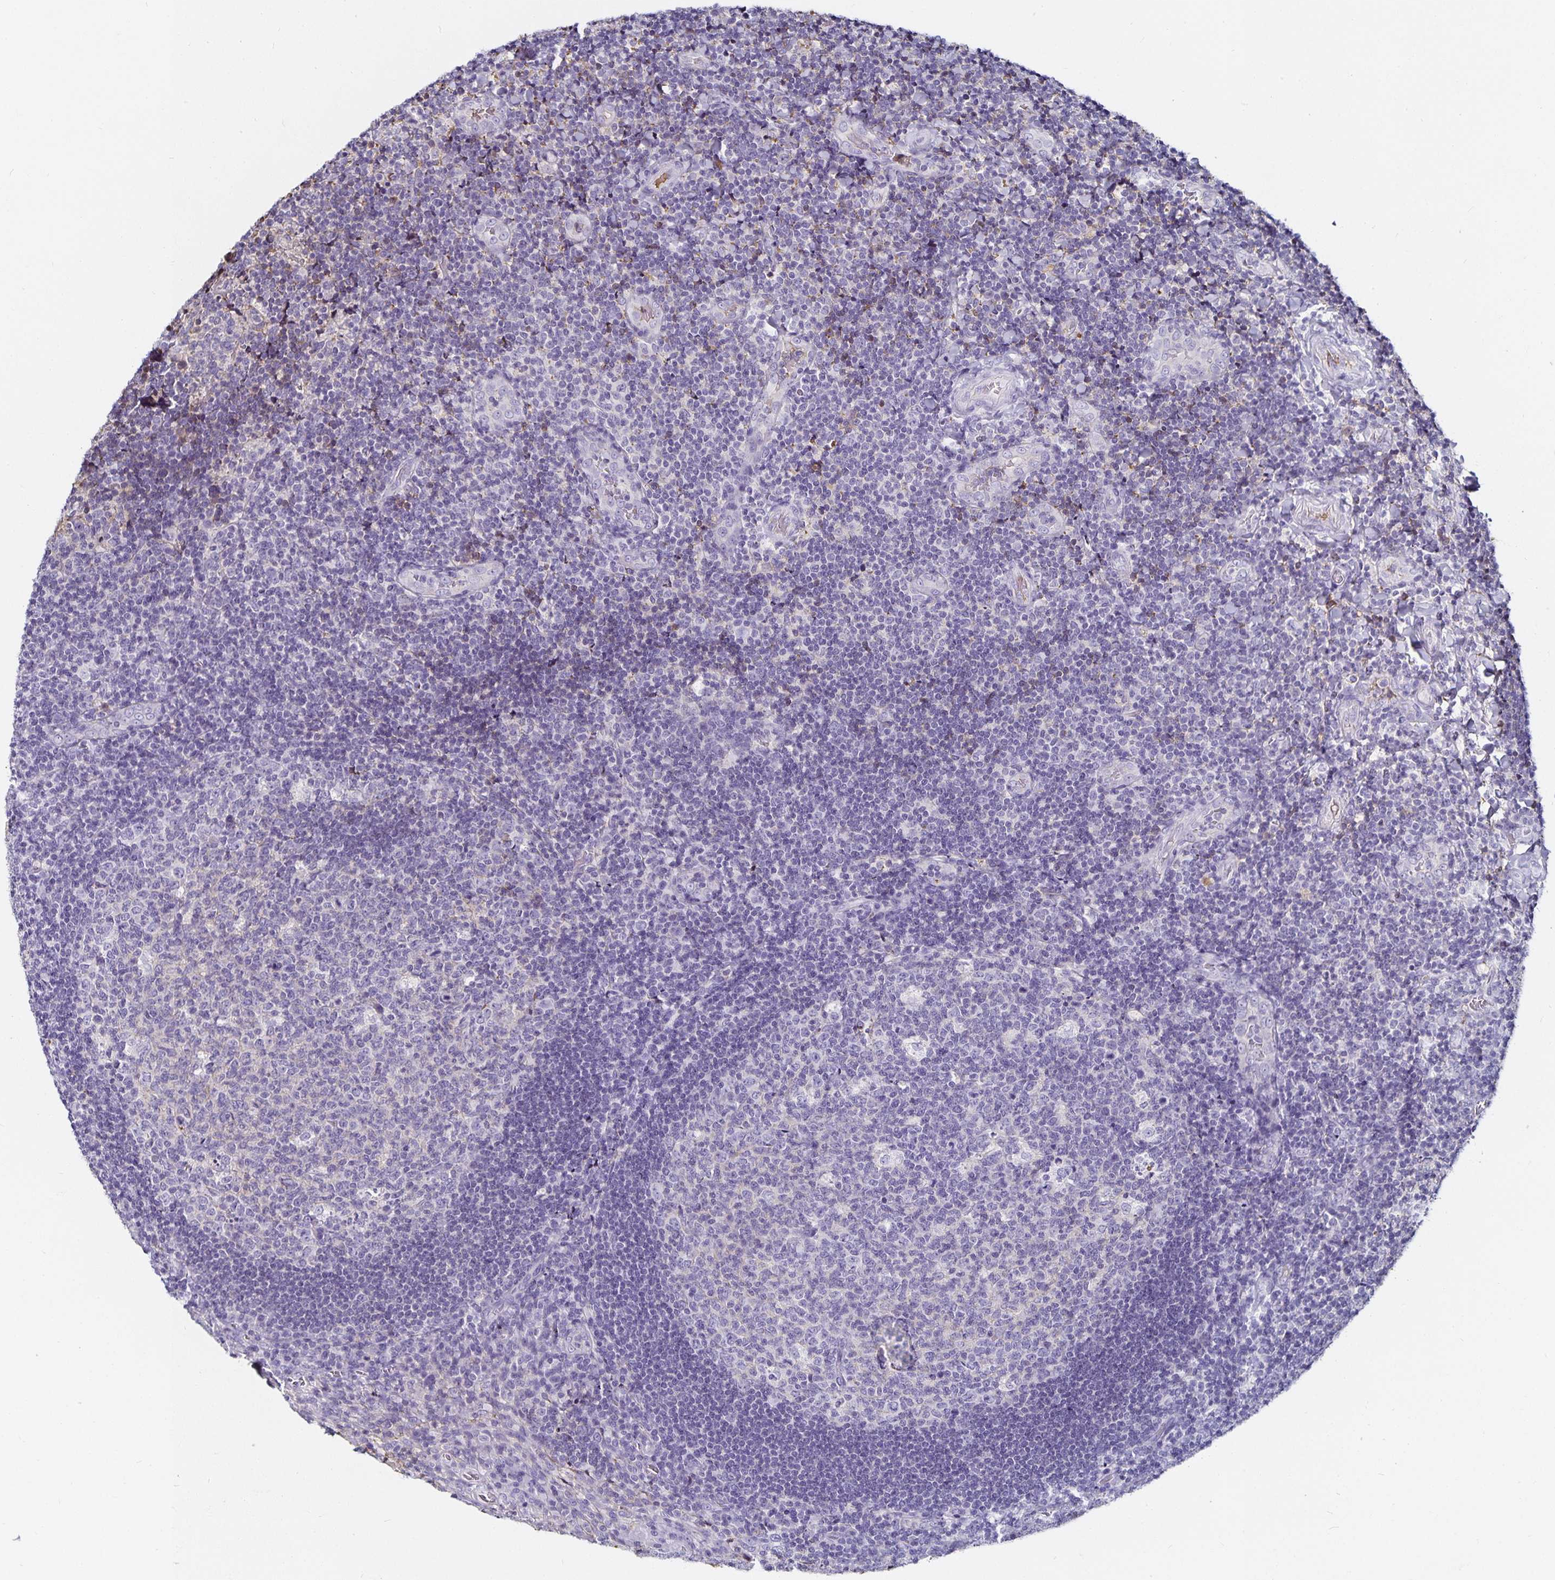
{"staining": {"intensity": "negative", "quantity": "none", "location": "none"}, "tissue": "tonsil", "cell_type": "Germinal center cells", "image_type": "normal", "snomed": [{"axis": "morphology", "description": "Normal tissue, NOS"}, {"axis": "topography", "description": "Tonsil"}], "caption": "Immunohistochemistry of unremarkable human tonsil reveals no staining in germinal center cells.", "gene": "TTR", "patient": {"sex": "male", "age": 17}}